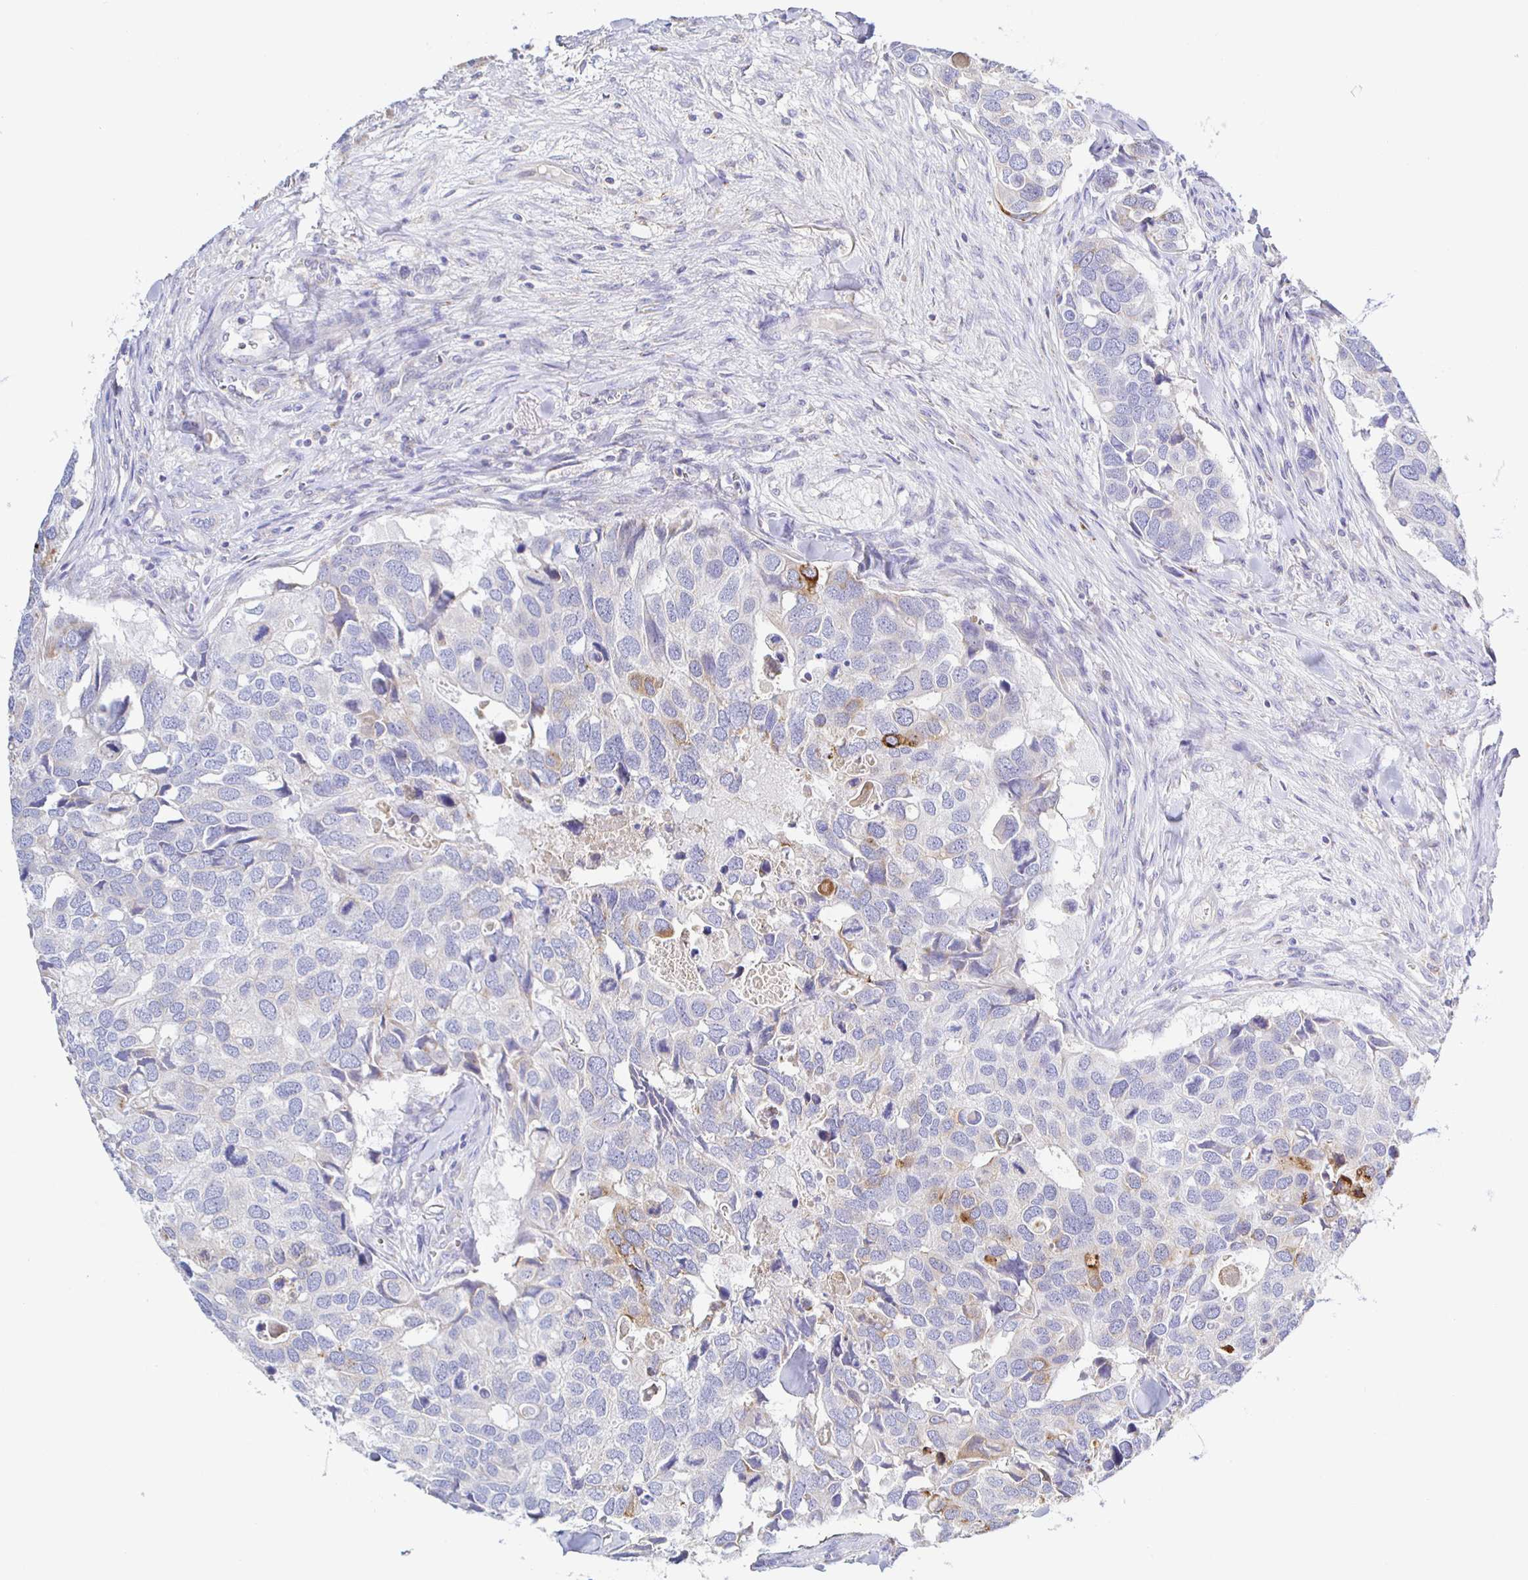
{"staining": {"intensity": "strong", "quantity": "<25%", "location": "cytoplasmic/membranous"}, "tissue": "breast cancer", "cell_type": "Tumor cells", "image_type": "cancer", "snomed": [{"axis": "morphology", "description": "Duct carcinoma"}, {"axis": "topography", "description": "Breast"}], "caption": "Breast cancer tissue shows strong cytoplasmic/membranous expression in about <25% of tumor cells, visualized by immunohistochemistry.", "gene": "SYNGR4", "patient": {"sex": "female", "age": 83}}